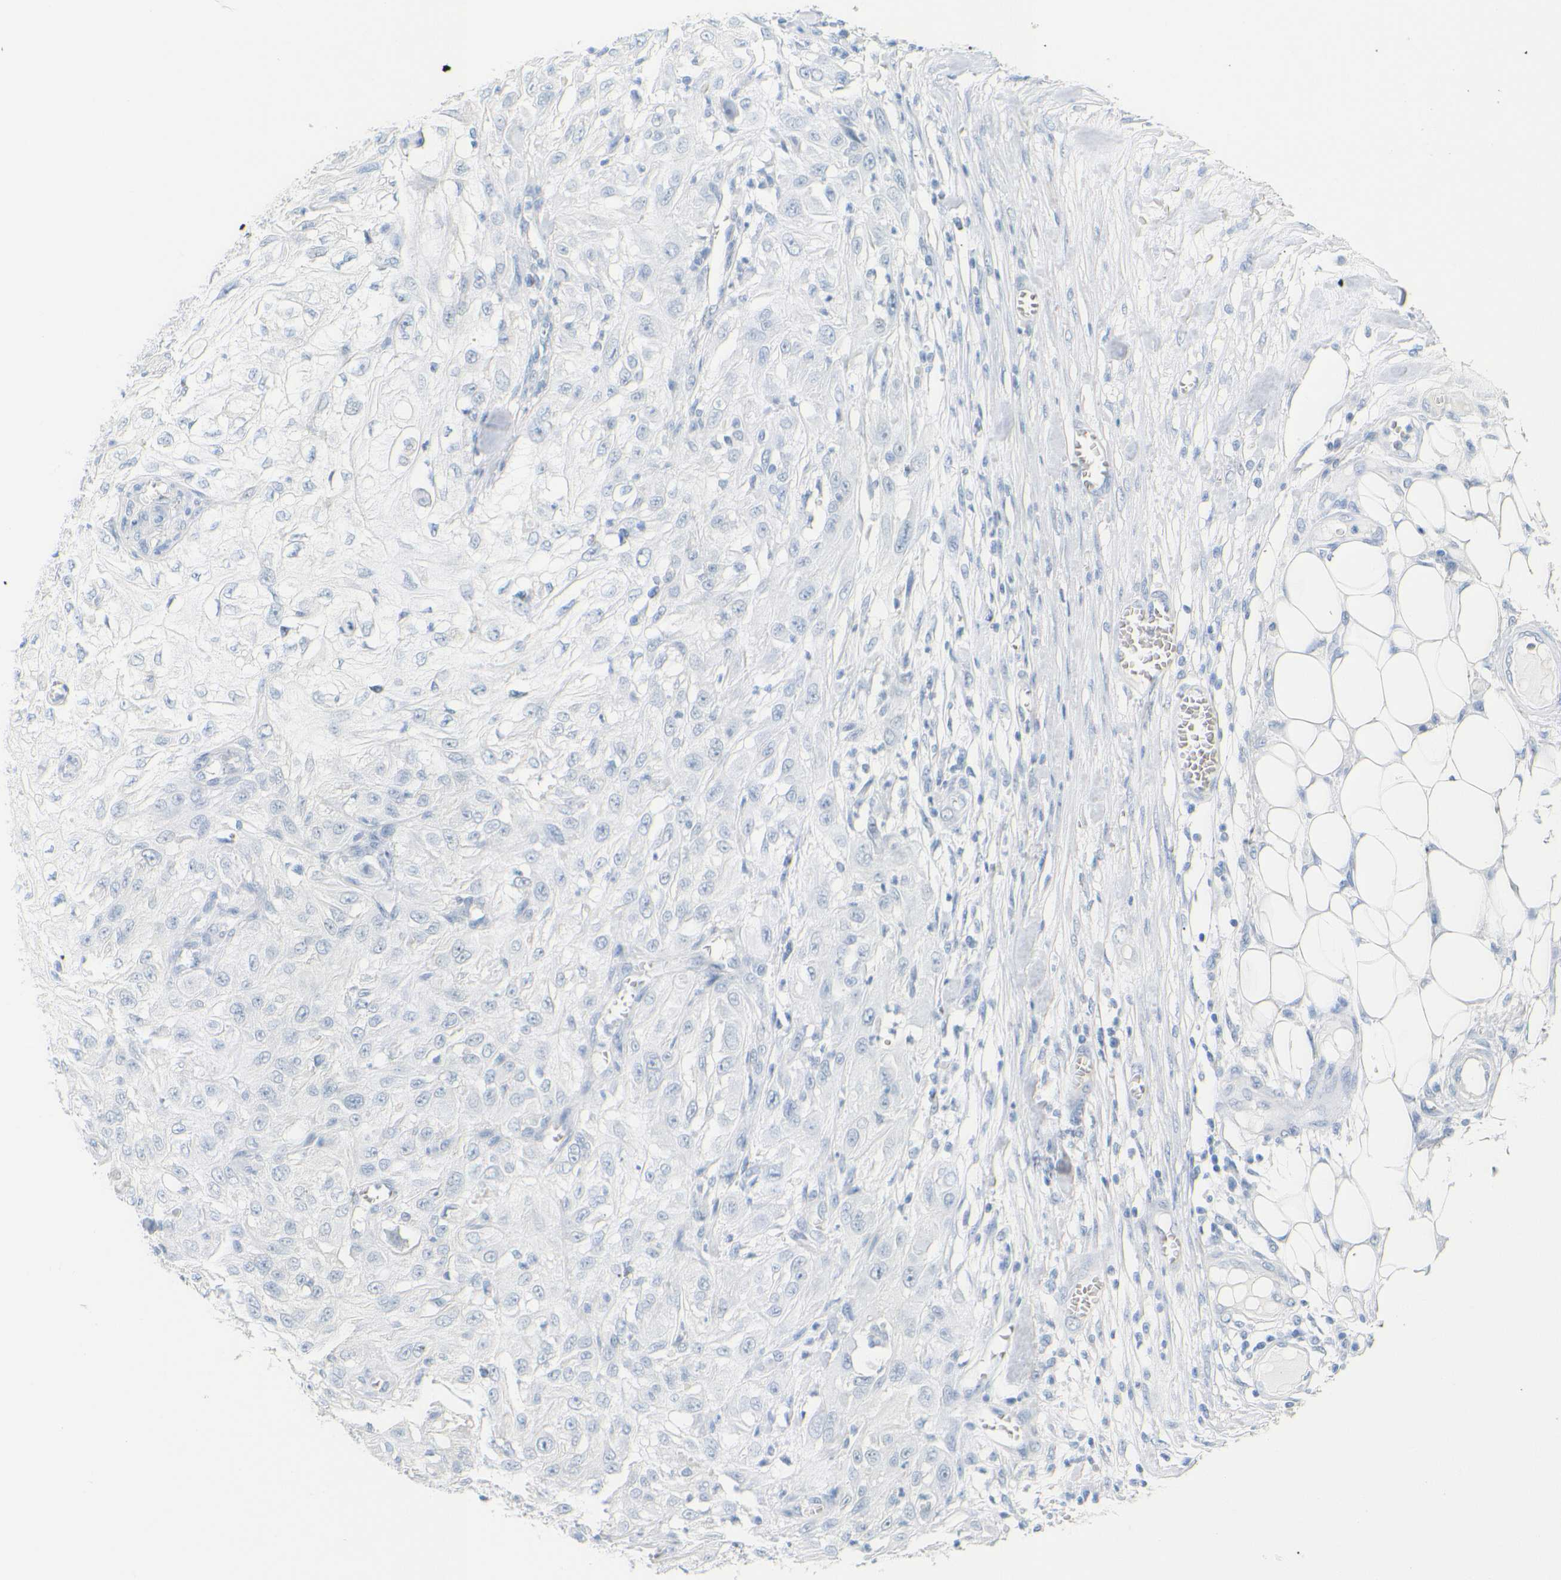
{"staining": {"intensity": "negative", "quantity": "none", "location": "none"}, "tissue": "skin cancer", "cell_type": "Tumor cells", "image_type": "cancer", "snomed": [{"axis": "morphology", "description": "Squamous cell carcinoma, NOS"}, {"axis": "morphology", "description": "Squamous cell carcinoma, metastatic, NOS"}, {"axis": "topography", "description": "Skin"}, {"axis": "topography", "description": "Lymph node"}], "caption": "High power microscopy image of an immunohistochemistry (IHC) photomicrograph of skin cancer, revealing no significant expression in tumor cells.", "gene": "OPN1SW", "patient": {"sex": "male", "age": 75}}